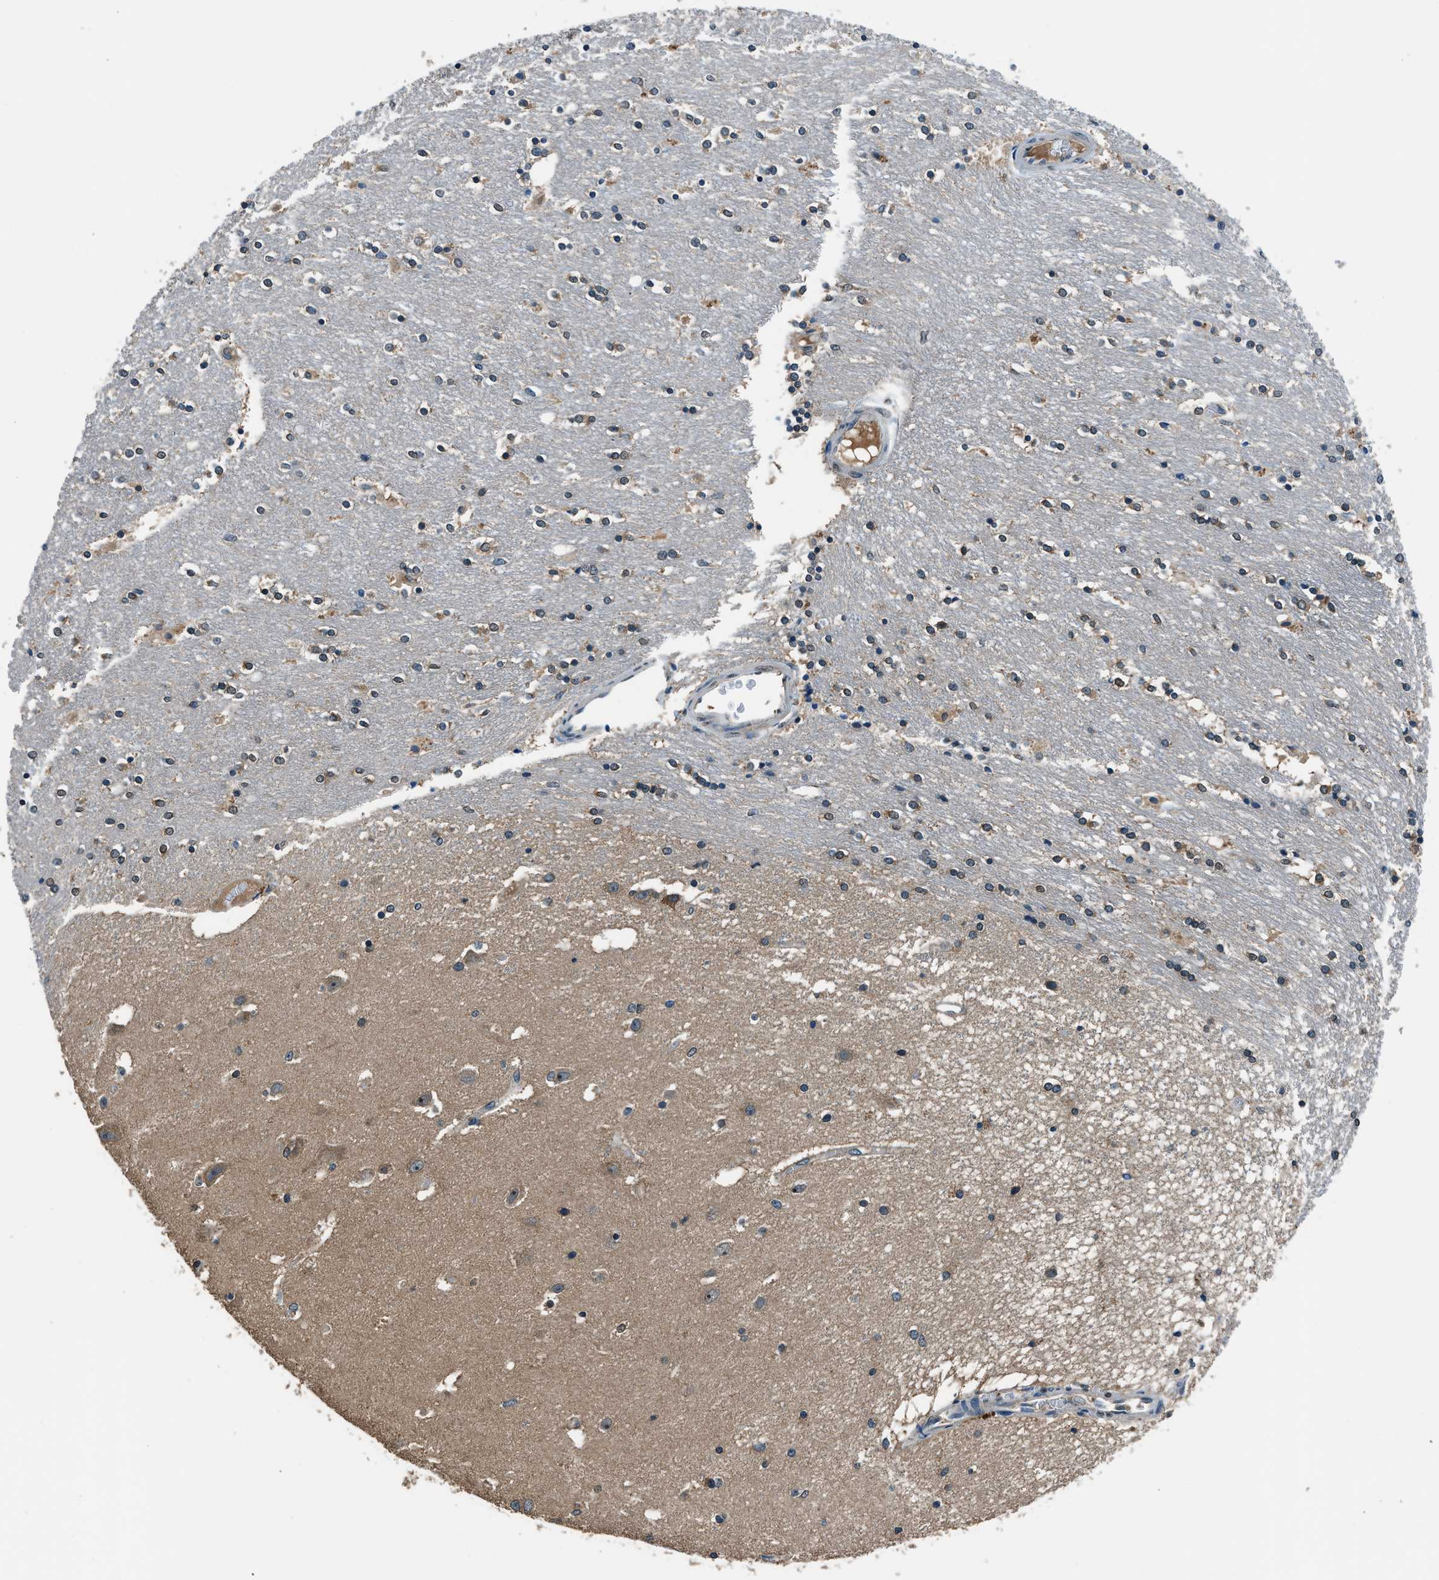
{"staining": {"intensity": "moderate", "quantity": "25%-75%", "location": "cytoplasmic/membranous,nuclear"}, "tissue": "caudate", "cell_type": "Glial cells", "image_type": "normal", "snomed": [{"axis": "morphology", "description": "Normal tissue, NOS"}, {"axis": "topography", "description": "Lateral ventricle wall"}], "caption": "Immunohistochemistry (IHC) (DAB (3,3'-diaminobenzidine)) staining of unremarkable human caudate reveals moderate cytoplasmic/membranous,nuclear protein positivity in about 25%-75% of glial cells.", "gene": "ARFGAP2", "patient": {"sex": "female", "age": 54}}